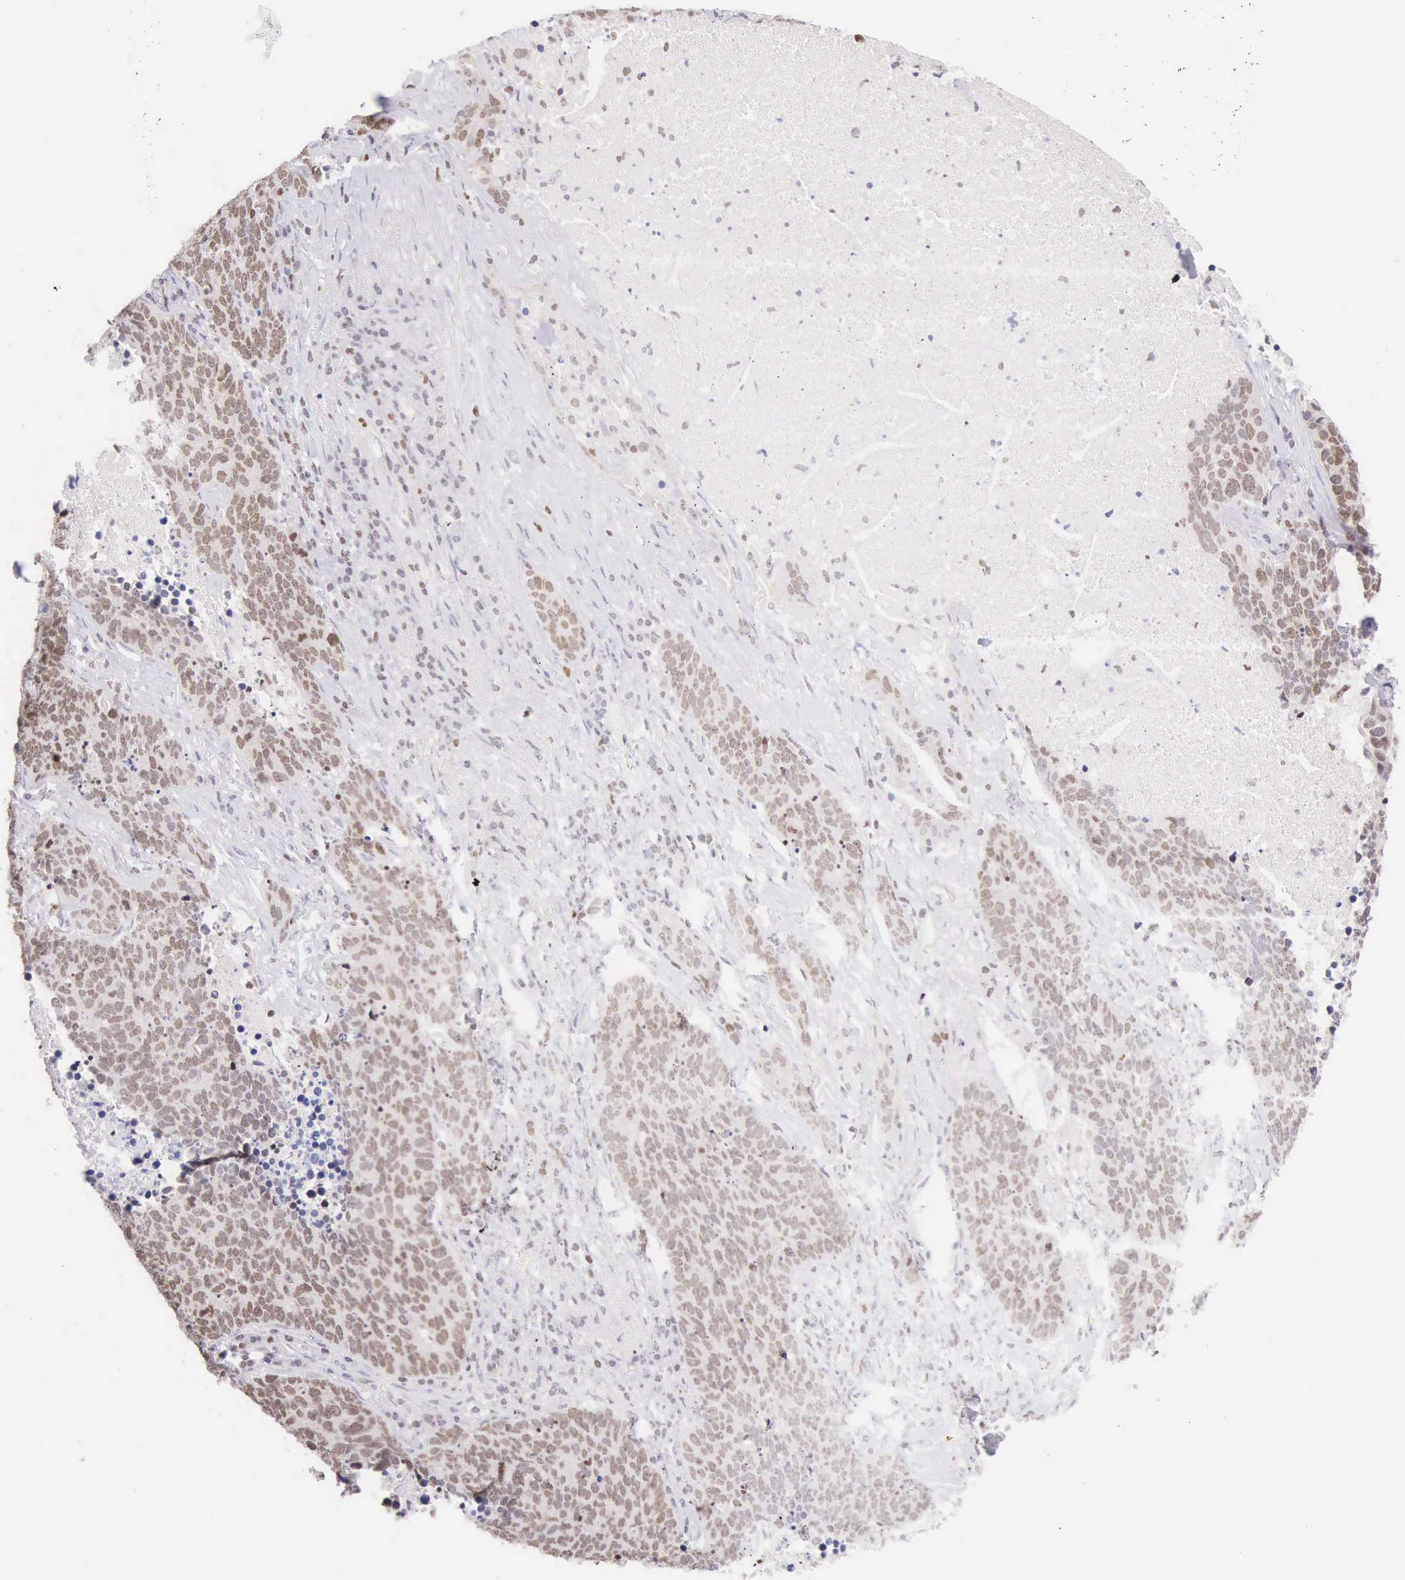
{"staining": {"intensity": "moderate", "quantity": ">75%", "location": "nuclear"}, "tissue": "lung cancer", "cell_type": "Tumor cells", "image_type": "cancer", "snomed": [{"axis": "morphology", "description": "Neoplasm, malignant, NOS"}, {"axis": "topography", "description": "Lung"}], "caption": "Lung cancer stained with a brown dye demonstrates moderate nuclear positive positivity in about >75% of tumor cells.", "gene": "VRK1", "patient": {"sex": "female", "age": 75}}